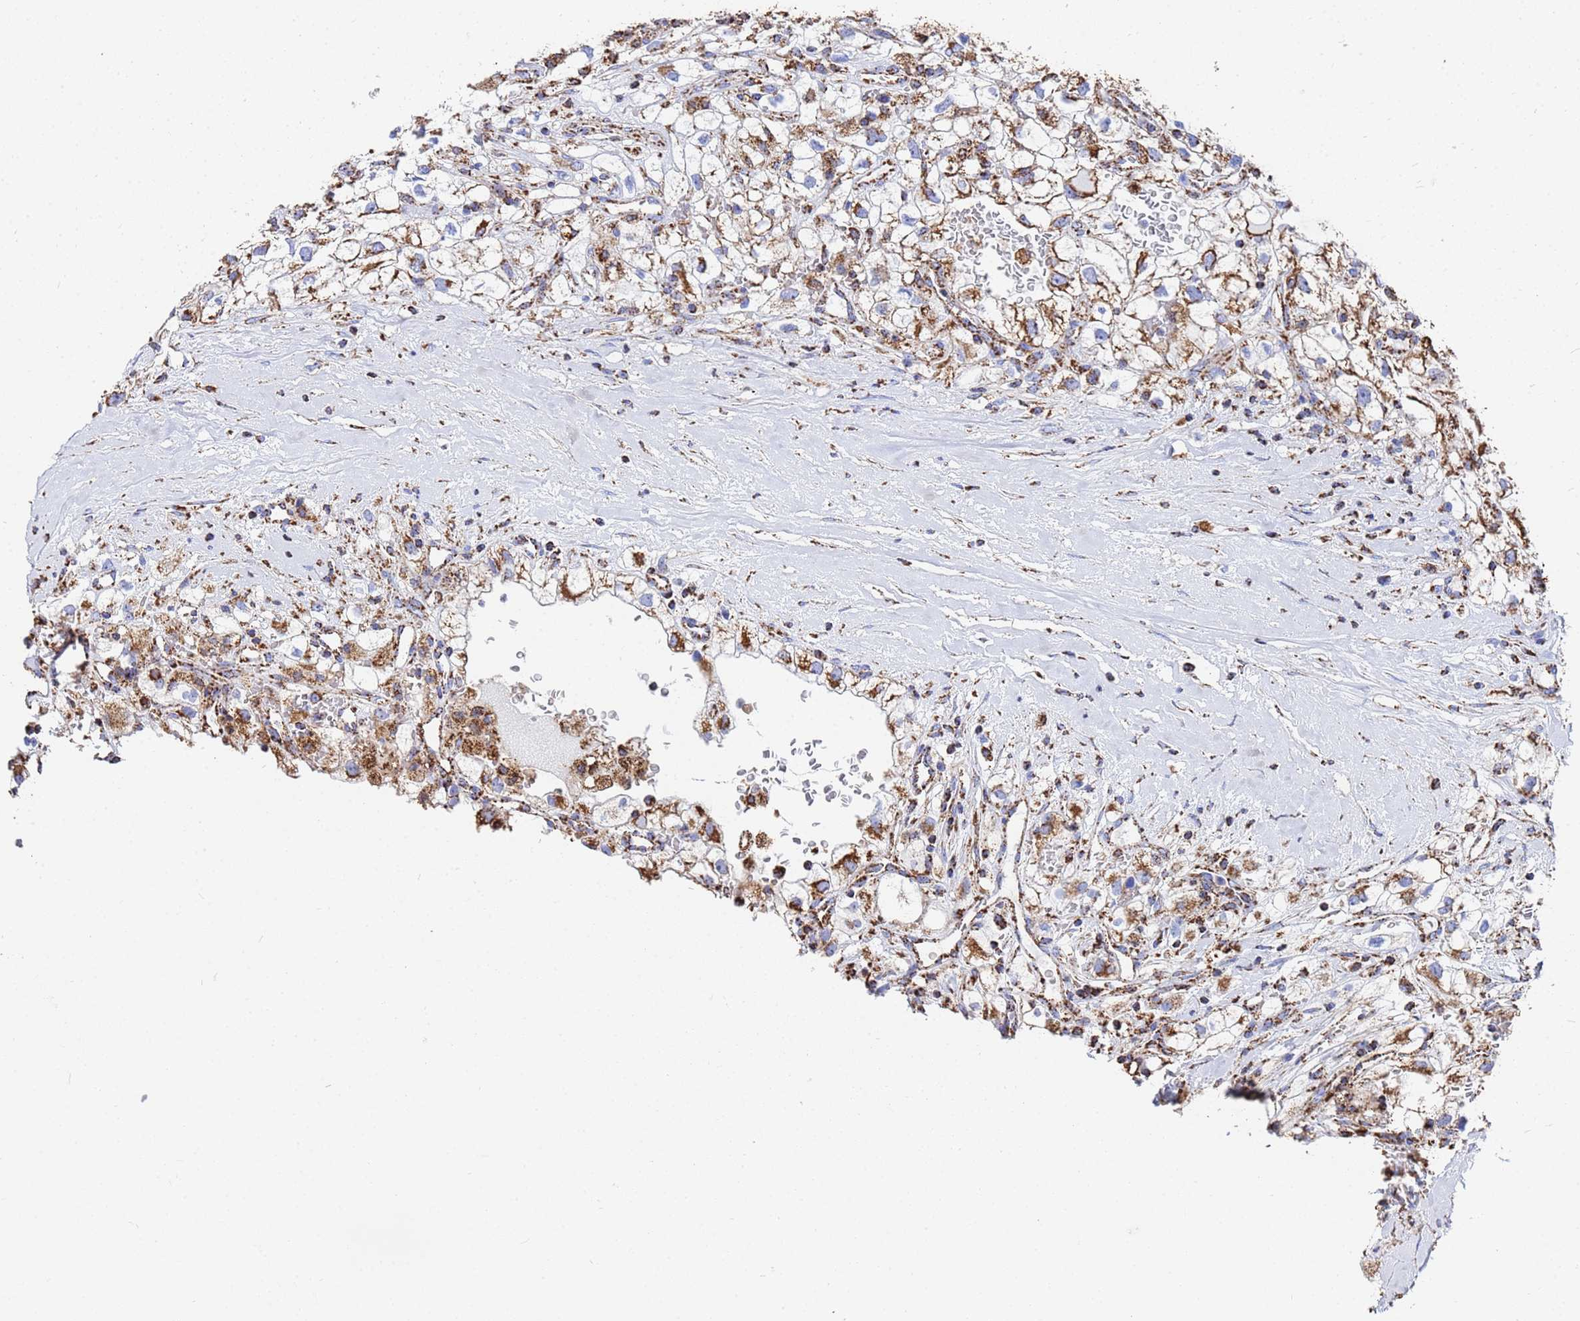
{"staining": {"intensity": "strong", "quantity": ">75%", "location": "cytoplasmic/membranous"}, "tissue": "renal cancer", "cell_type": "Tumor cells", "image_type": "cancer", "snomed": [{"axis": "morphology", "description": "Adenocarcinoma, NOS"}, {"axis": "topography", "description": "Kidney"}], "caption": "Brown immunohistochemical staining in renal cancer (adenocarcinoma) shows strong cytoplasmic/membranous positivity in approximately >75% of tumor cells.", "gene": "GLUD1", "patient": {"sex": "male", "age": 59}}